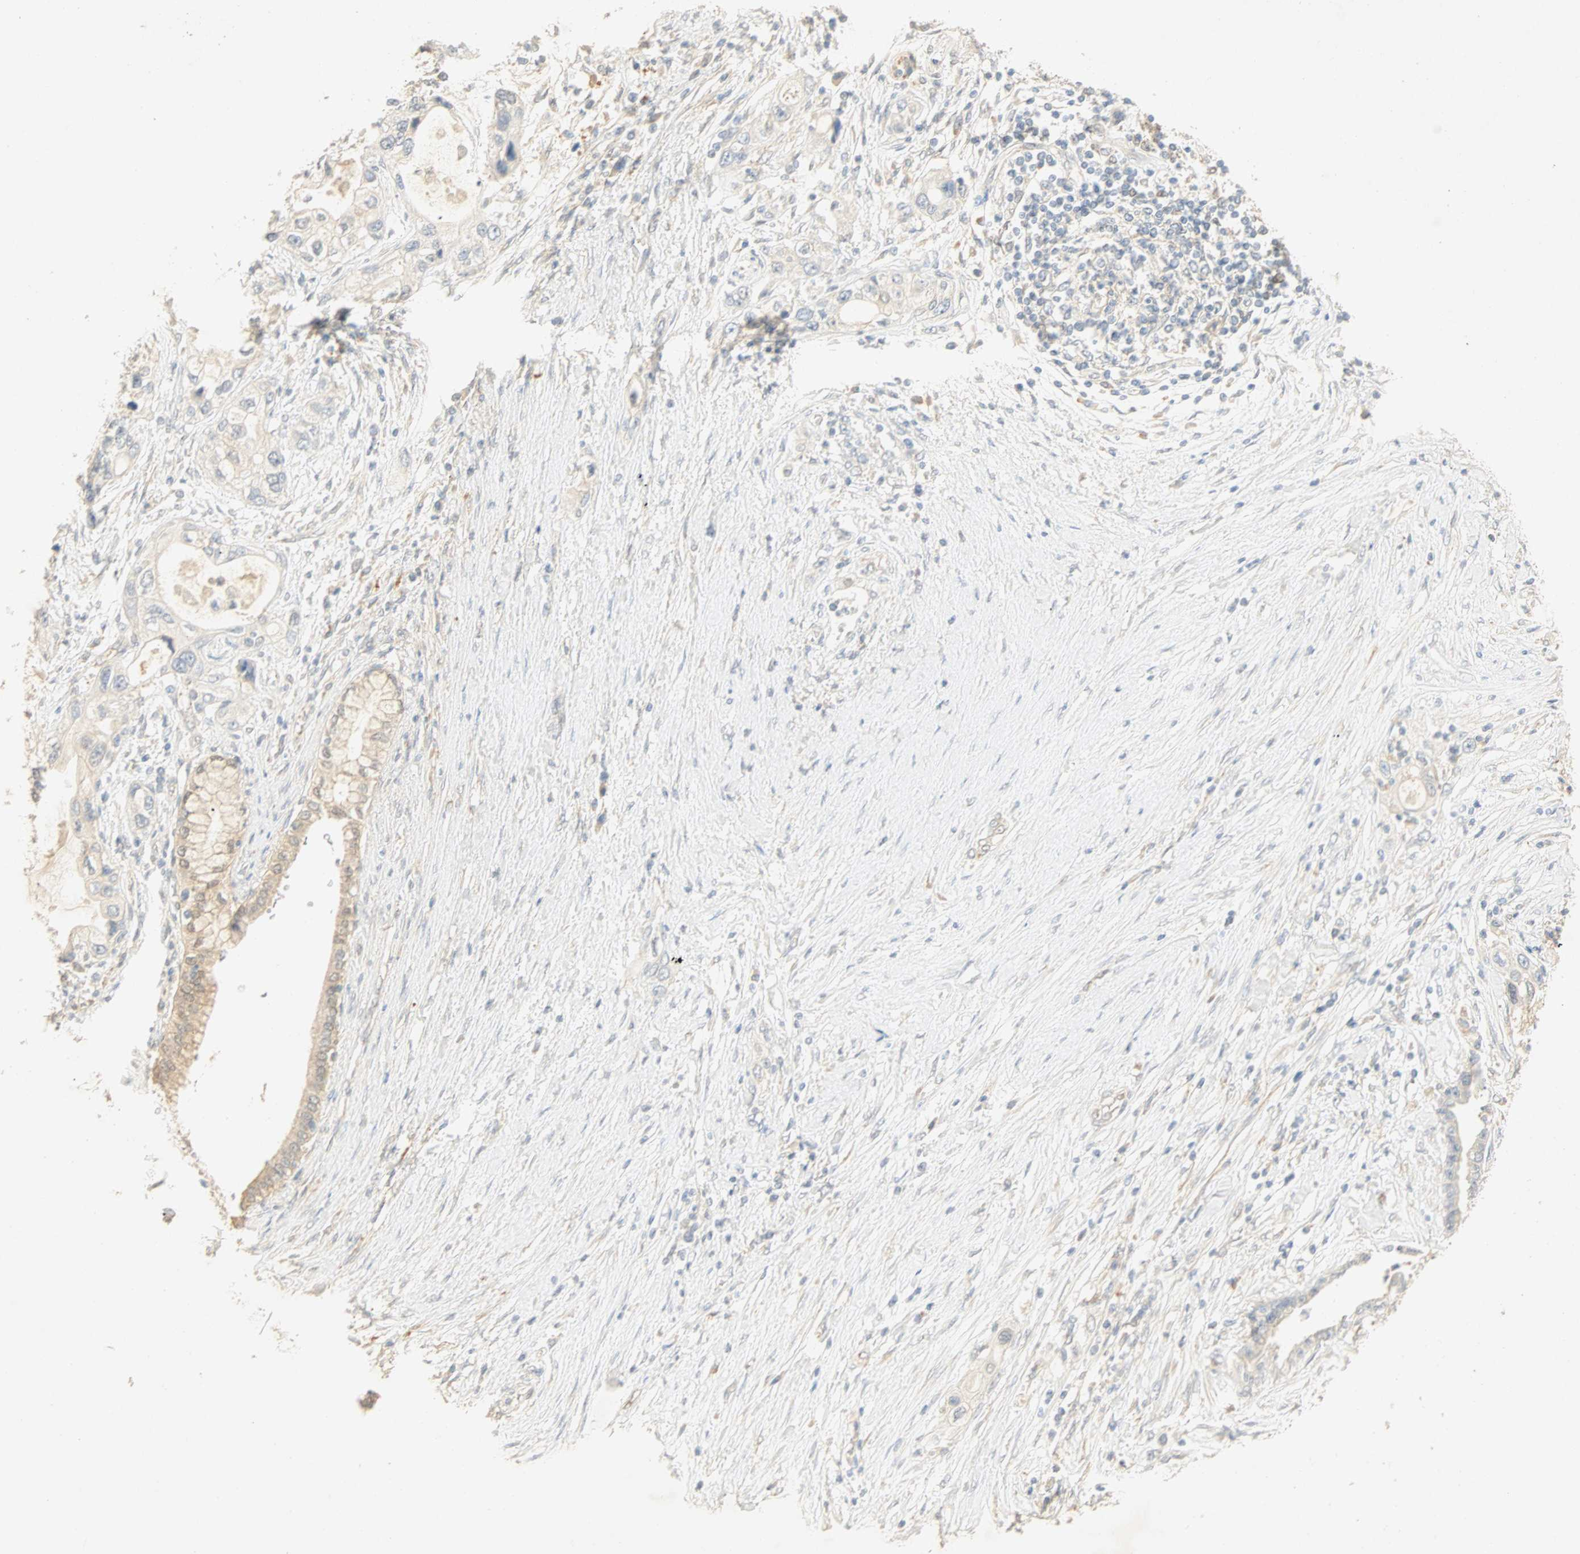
{"staining": {"intensity": "weak", "quantity": "<25%", "location": "cytoplasmic/membranous"}, "tissue": "pancreatic cancer", "cell_type": "Tumor cells", "image_type": "cancer", "snomed": [{"axis": "morphology", "description": "Adenocarcinoma, NOS"}, {"axis": "topography", "description": "Pancreas"}], "caption": "There is no significant expression in tumor cells of adenocarcinoma (pancreatic).", "gene": "SELENBP1", "patient": {"sex": "female", "age": 70}}